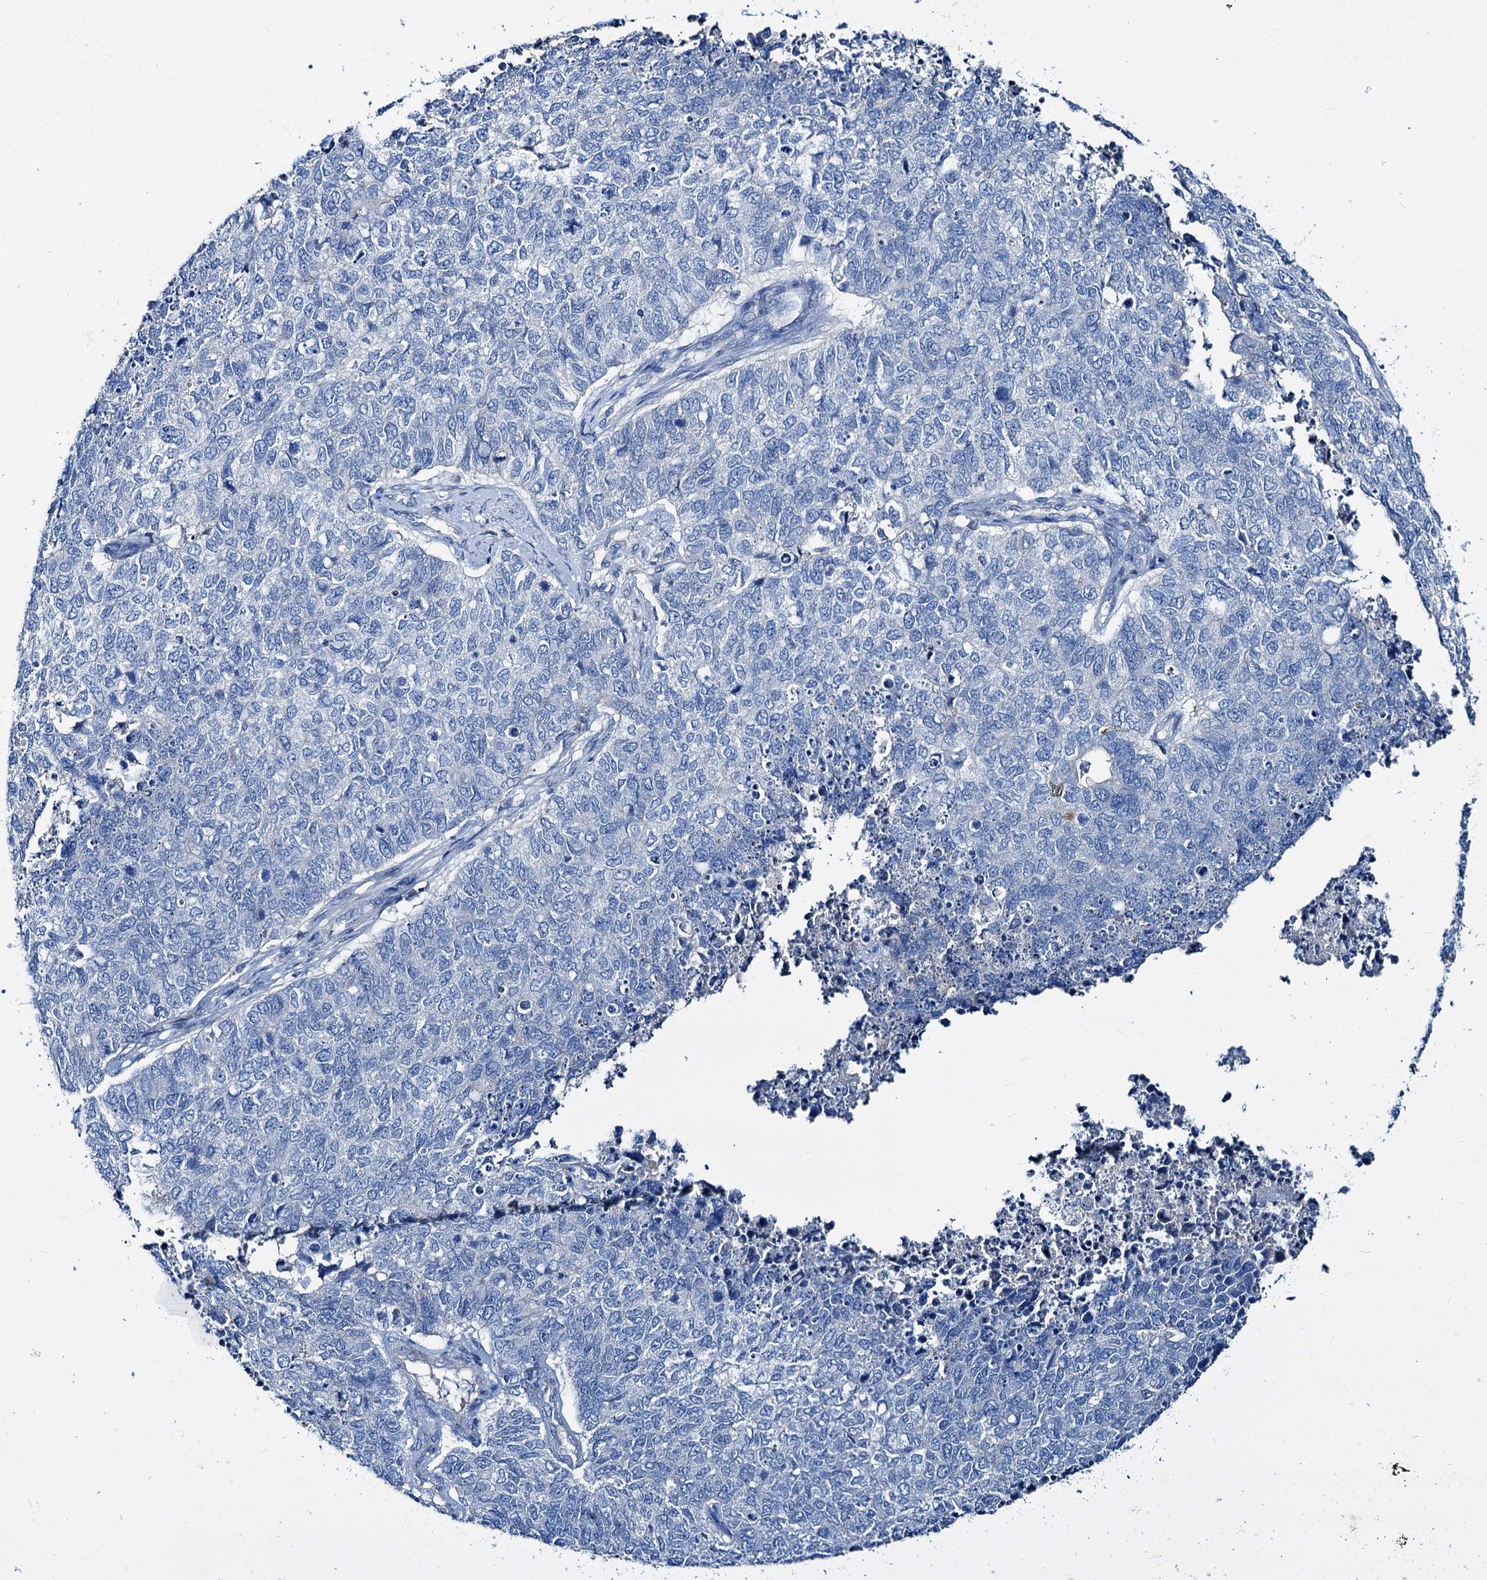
{"staining": {"intensity": "negative", "quantity": "none", "location": "none"}, "tissue": "cervical cancer", "cell_type": "Tumor cells", "image_type": "cancer", "snomed": [{"axis": "morphology", "description": "Squamous cell carcinoma, NOS"}, {"axis": "topography", "description": "Cervix"}], "caption": "Tumor cells show no significant protein positivity in squamous cell carcinoma (cervical). Nuclei are stained in blue.", "gene": "DYDC2", "patient": {"sex": "female", "age": 63}}